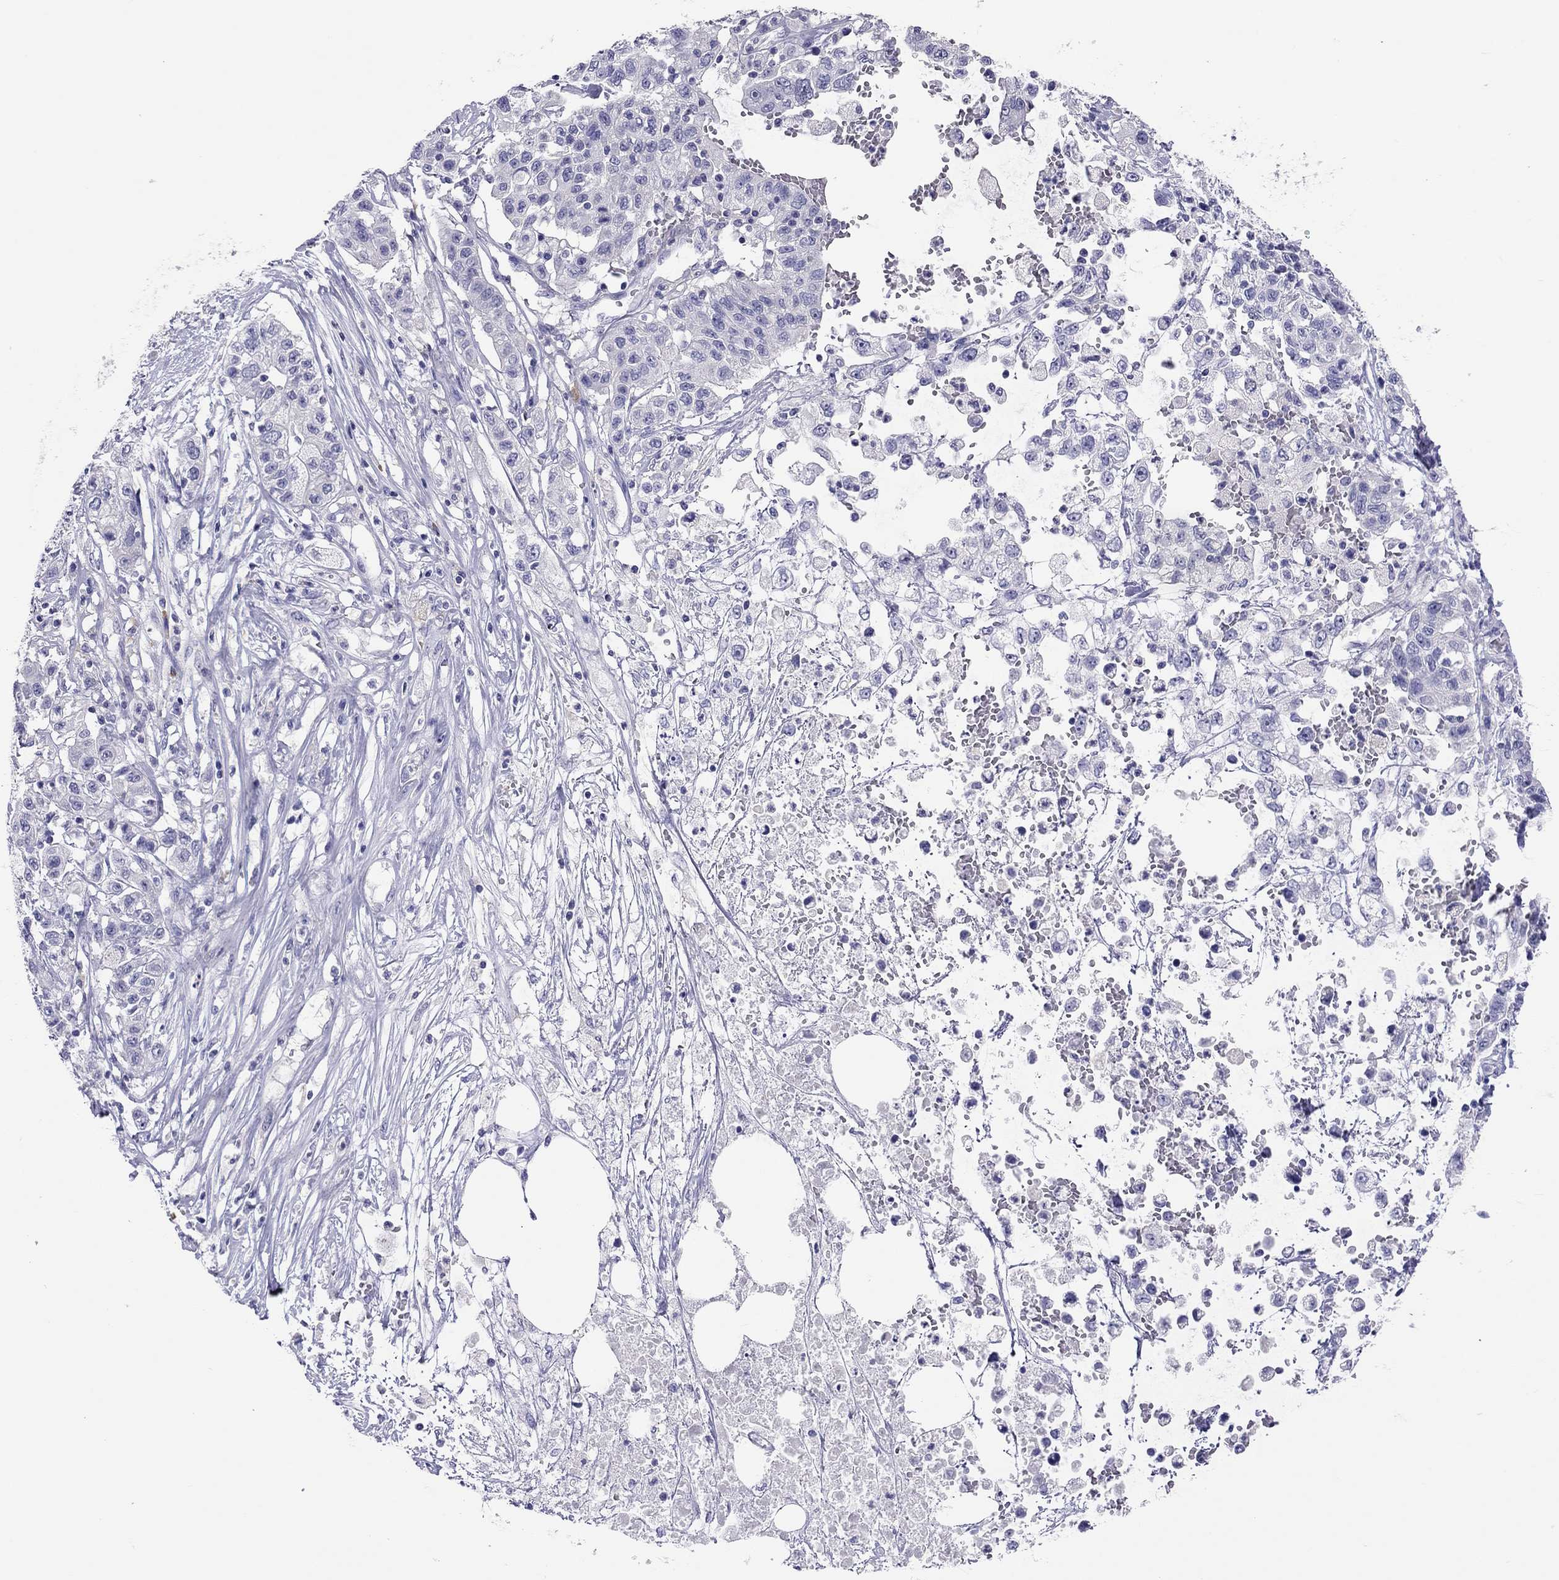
{"staining": {"intensity": "negative", "quantity": "none", "location": "none"}, "tissue": "liver cancer", "cell_type": "Tumor cells", "image_type": "cancer", "snomed": [{"axis": "morphology", "description": "Adenocarcinoma, NOS"}, {"axis": "morphology", "description": "Cholangiocarcinoma"}, {"axis": "topography", "description": "Liver"}], "caption": "The image exhibits no staining of tumor cells in liver adenocarcinoma.", "gene": "CALHM1", "patient": {"sex": "male", "age": 64}}